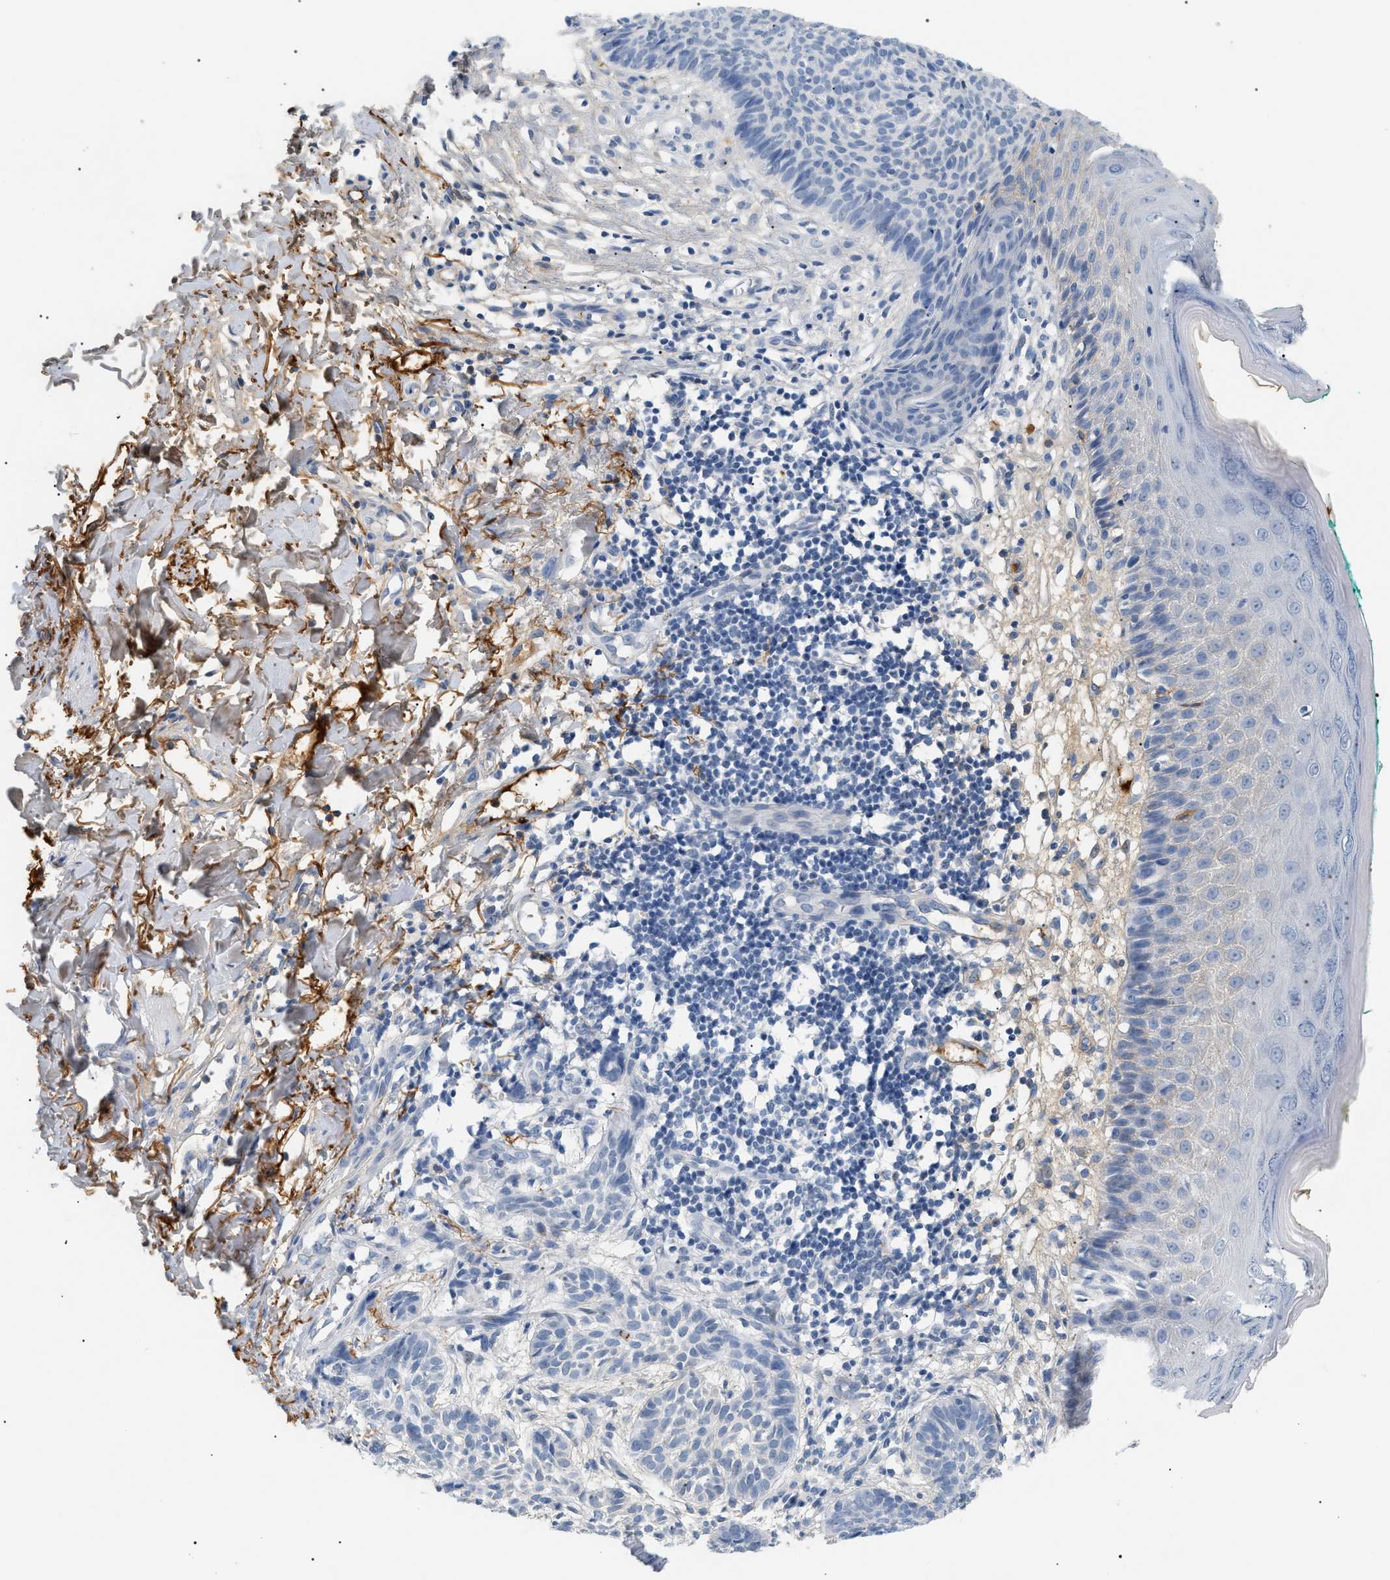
{"staining": {"intensity": "negative", "quantity": "none", "location": "none"}, "tissue": "skin cancer", "cell_type": "Tumor cells", "image_type": "cancer", "snomed": [{"axis": "morphology", "description": "Basal cell carcinoma"}, {"axis": "topography", "description": "Skin"}], "caption": "Tumor cells show no significant staining in skin basal cell carcinoma.", "gene": "CFH", "patient": {"sex": "male", "age": 60}}